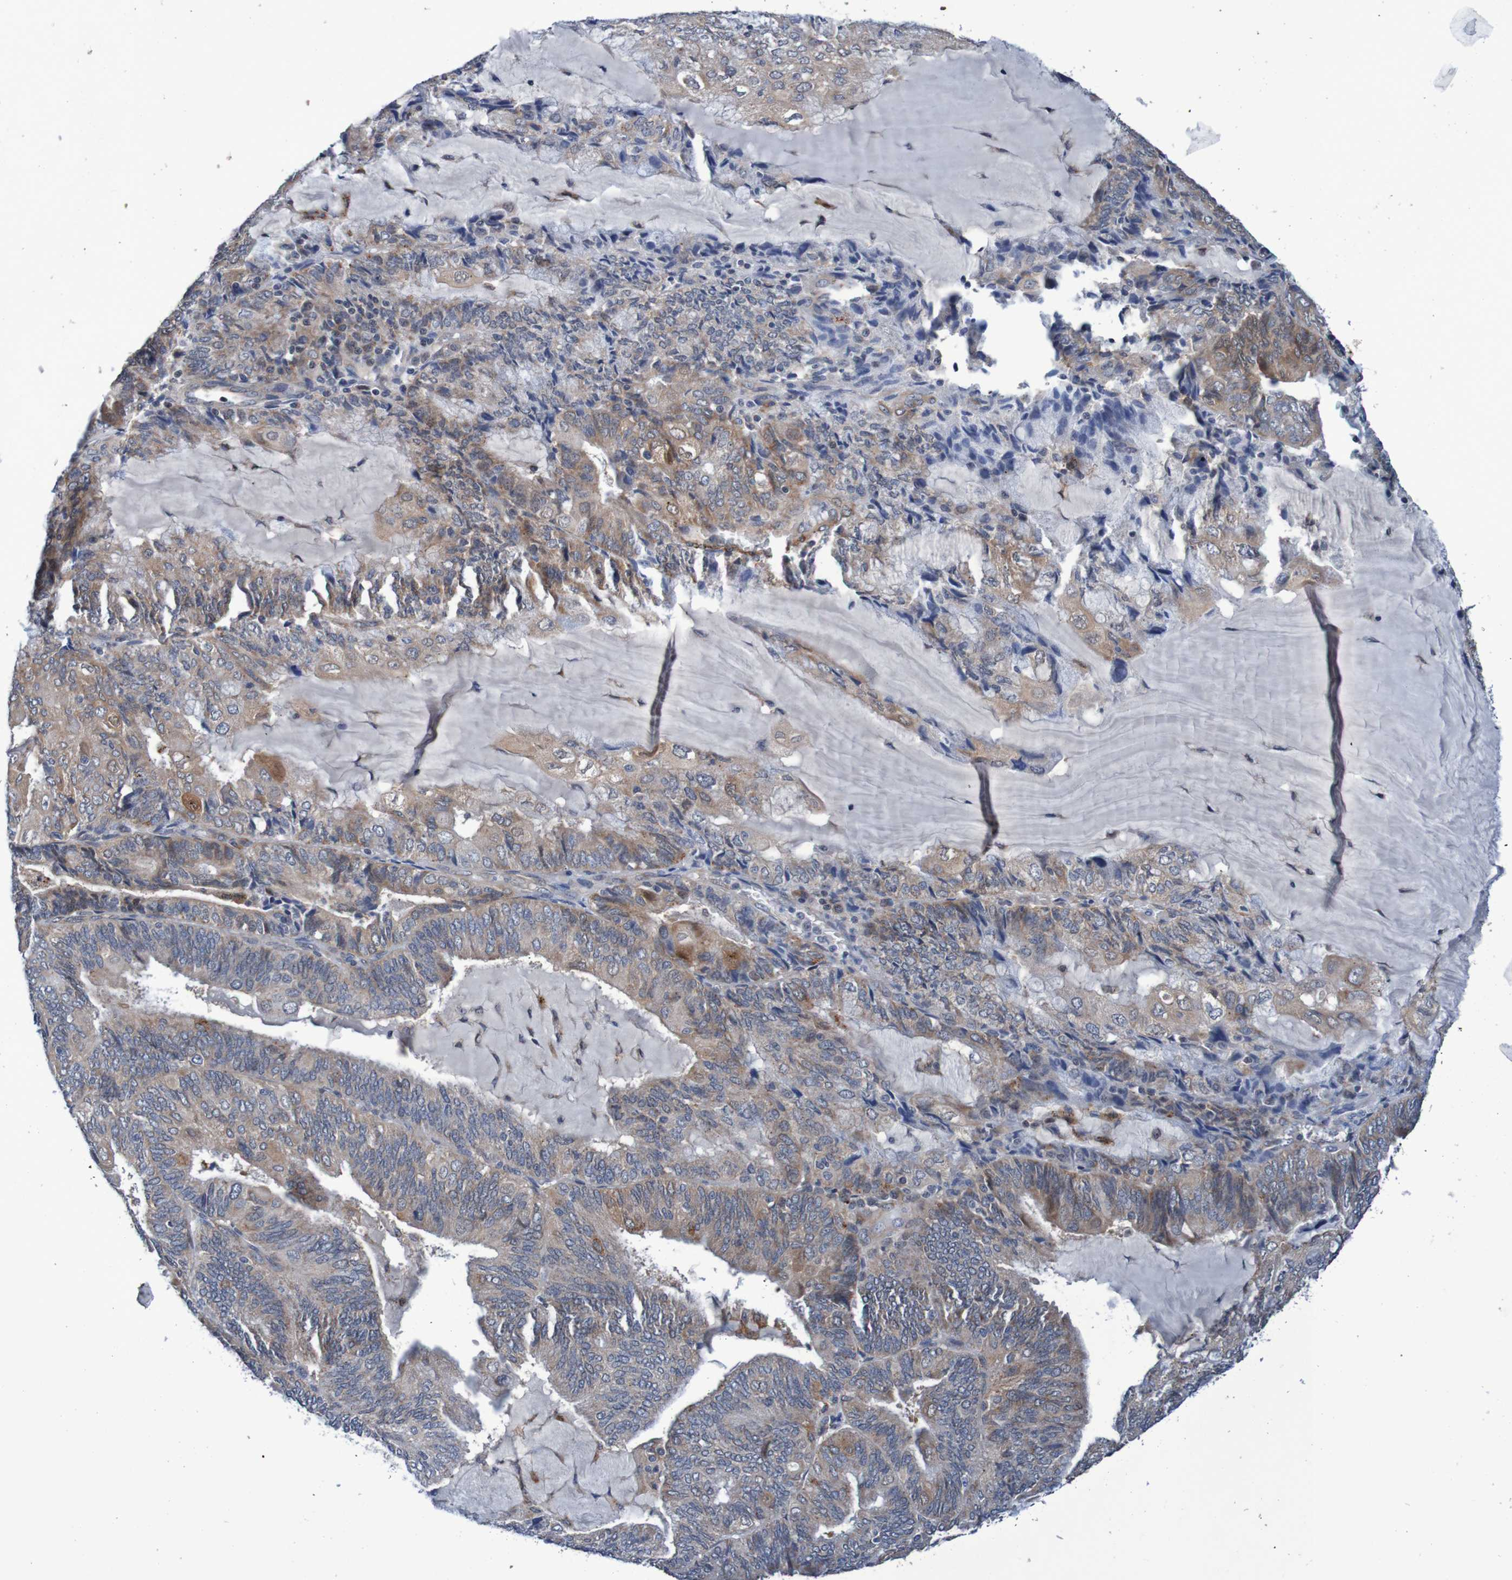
{"staining": {"intensity": "weak", "quantity": ">75%", "location": "cytoplasmic/membranous"}, "tissue": "endometrial cancer", "cell_type": "Tumor cells", "image_type": "cancer", "snomed": [{"axis": "morphology", "description": "Adenocarcinoma, NOS"}, {"axis": "topography", "description": "Endometrium"}], "caption": "Weak cytoplasmic/membranous expression is seen in approximately >75% of tumor cells in adenocarcinoma (endometrial). (DAB = brown stain, brightfield microscopy at high magnification).", "gene": "CPED1", "patient": {"sex": "female", "age": 81}}